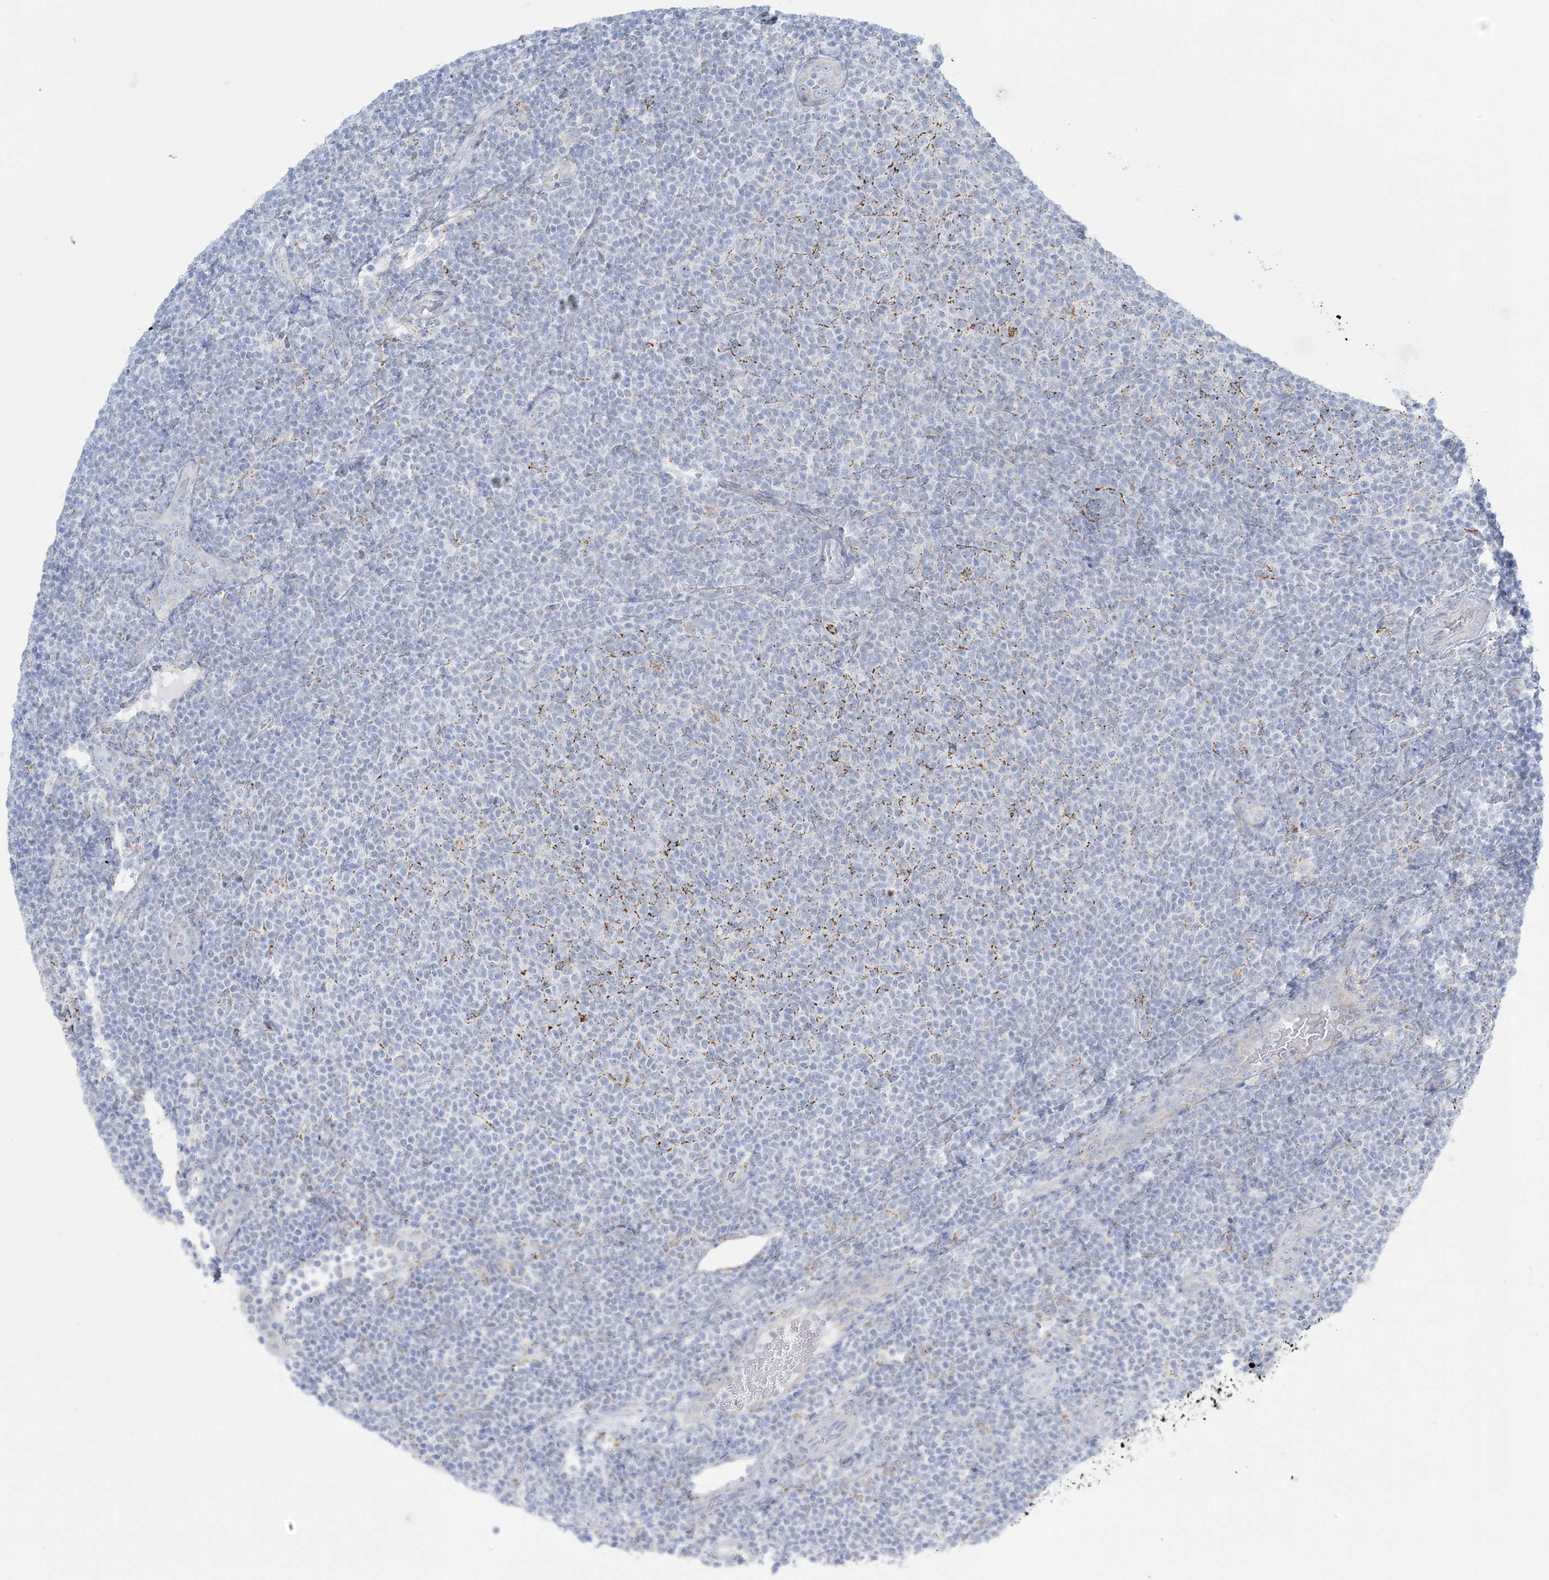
{"staining": {"intensity": "negative", "quantity": "none", "location": "none"}, "tissue": "lymphoma", "cell_type": "Tumor cells", "image_type": "cancer", "snomed": [{"axis": "morphology", "description": "Malignant lymphoma, non-Hodgkin's type, Low grade"}, {"axis": "topography", "description": "Lymph node"}], "caption": "This is an immunohistochemistry (IHC) photomicrograph of human lymphoma. There is no positivity in tumor cells.", "gene": "ZDHHC4", "patient": {"sex": "male", "age": 66}}